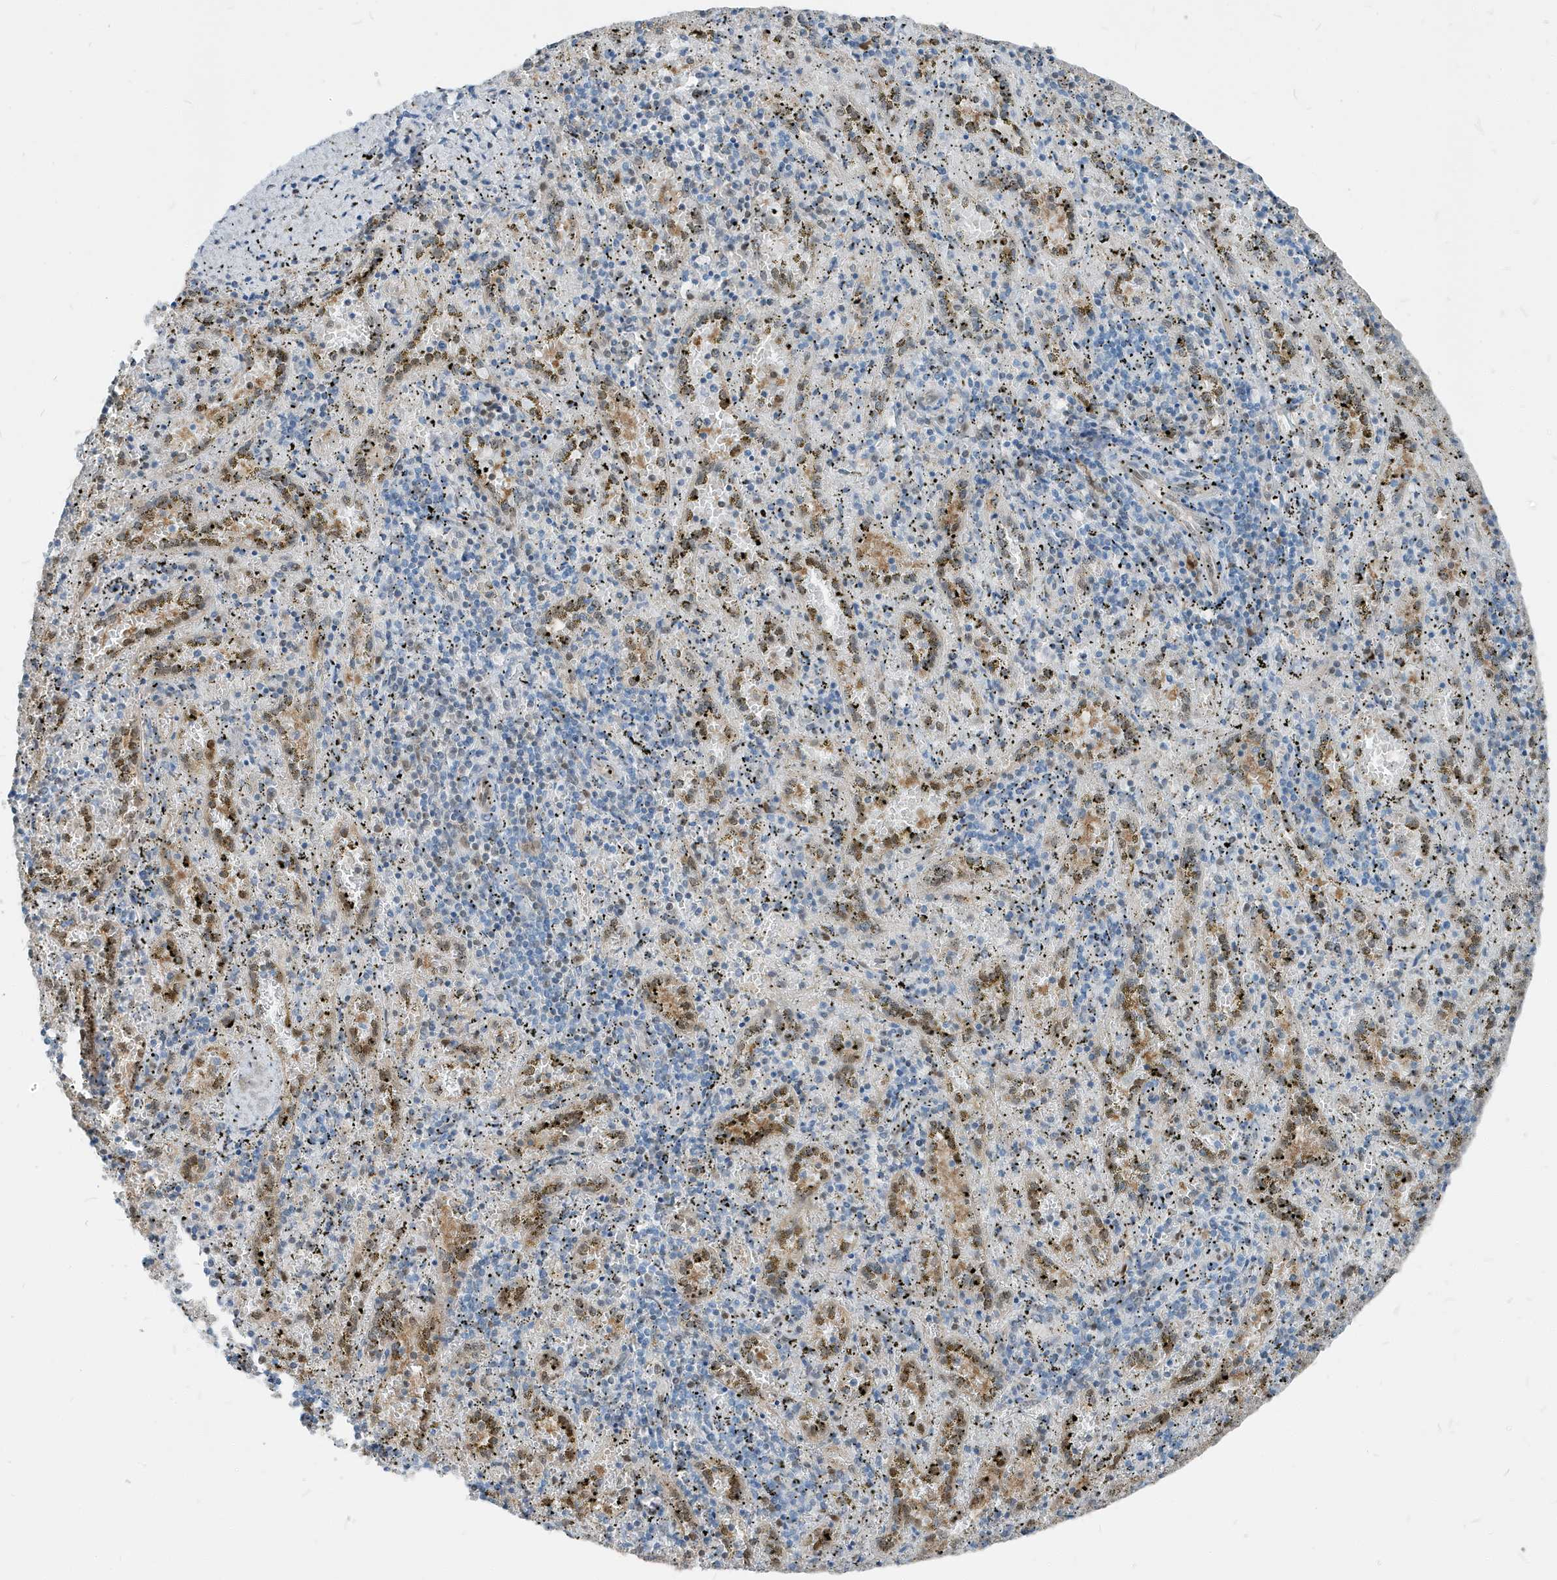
{"staining": {"intensity": "weak", "quantity": "<25%", "location": "nuclear"}, "tissue": "spleen", "cell_type": "Cells in red pulp", "image_type": "normal", "snomed": [{"axis": "morphology", "description": "Normal tissue, NOS"}, {"axis": "topography", "description": "Spleen"}], "caption": "Immunohistochemical staining of normal human spleen demonstrates no significant staining in cells in red pulp.", "gene": "NCOA7", "patient": {"sex": "male", "age": 11}}